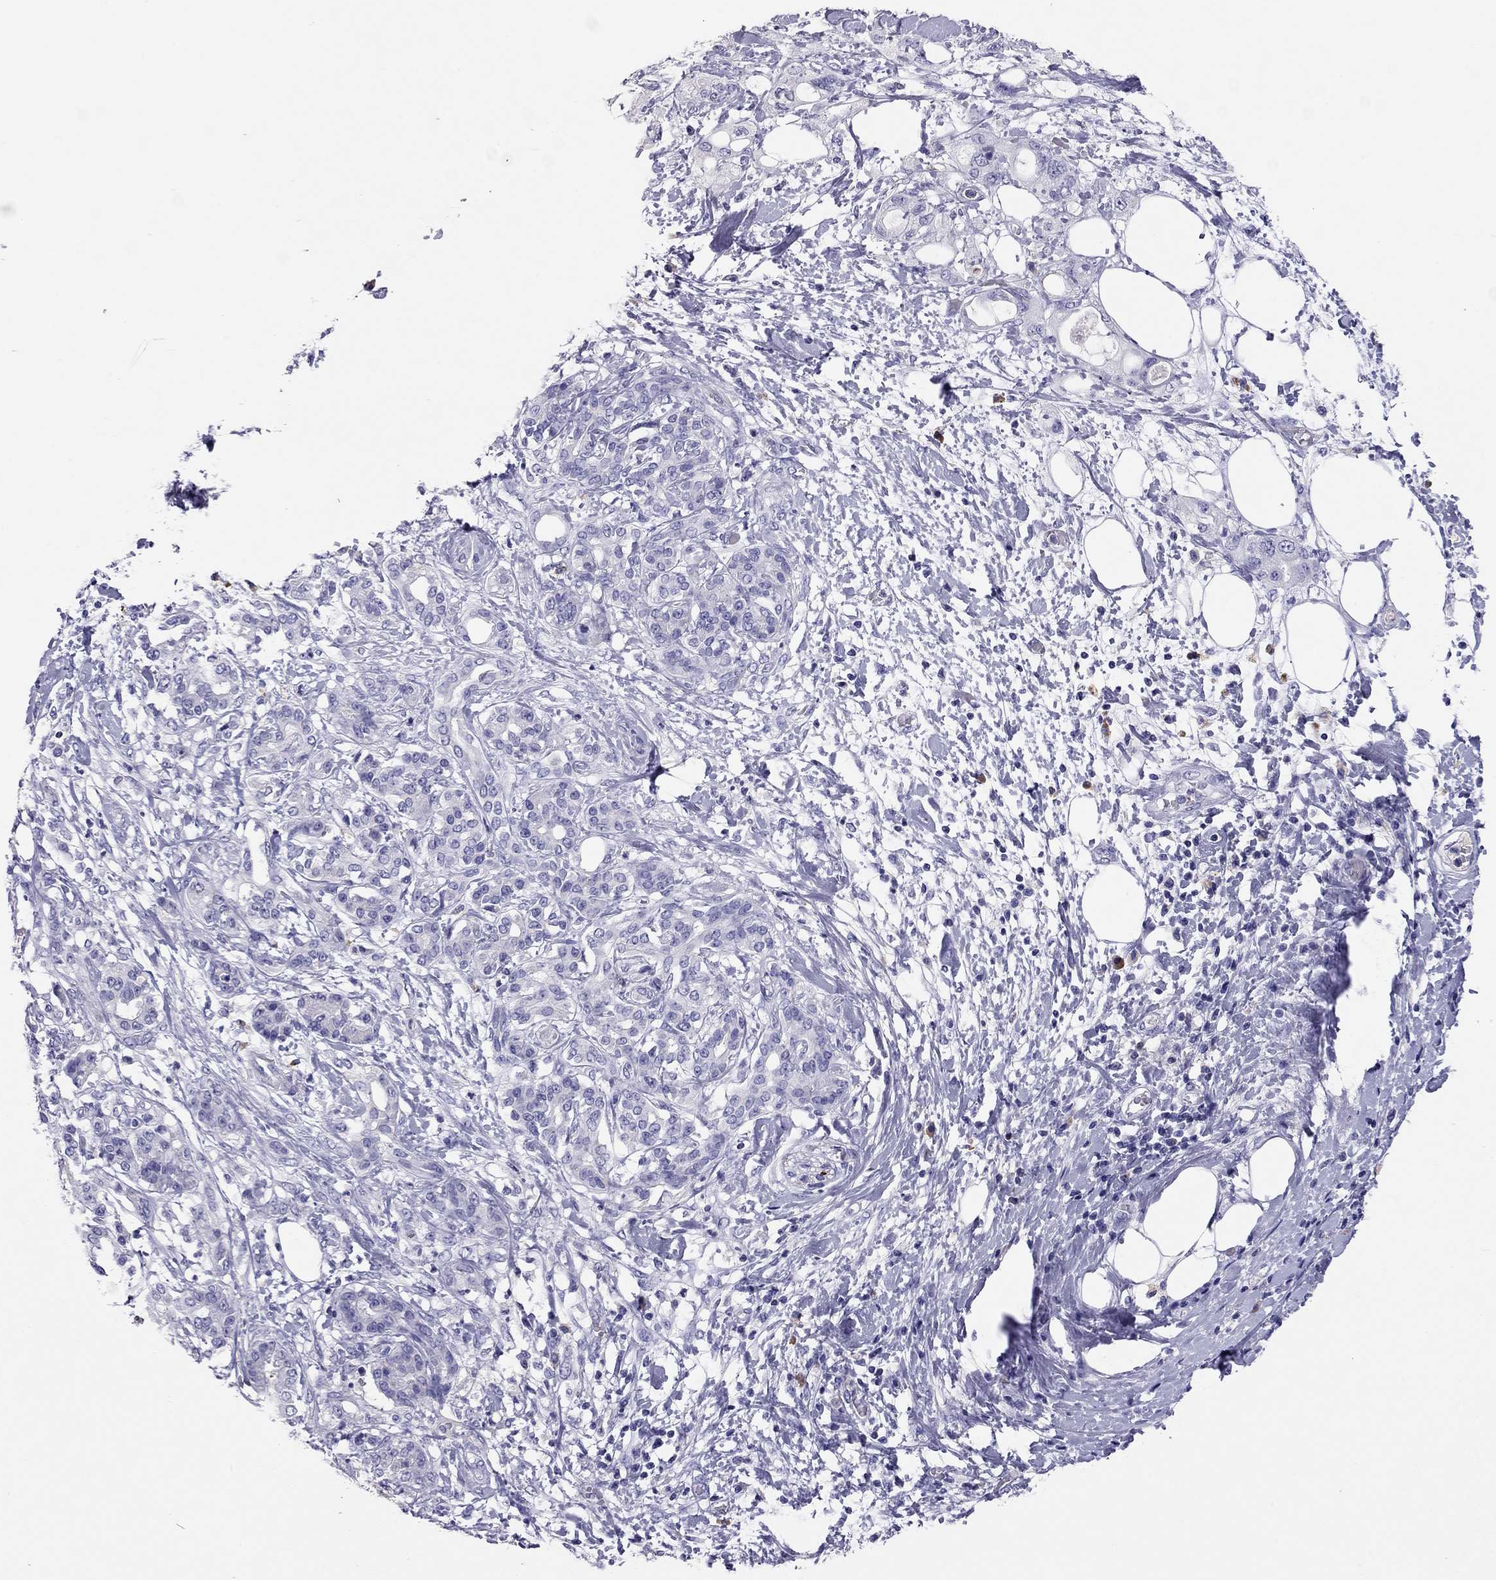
{"staining": {"intensity": "negative", "quantity": "none", "location": "none"}, "tissue": "pancreatic cancer", "cell_type": "Tumor cells", "image_type": "cancer", "snomed": [{"axis": "morphology", "description": "Adenocarcinoma, NOS"}, {"axis": "topography", "description": "Pancreas"}], "caption": "Immunohistochemistry of human pancreatic cancer shows no positivity in tumor cells.", "gene": "CALHM1", "patient": {"sex": "female", "age": 56}}